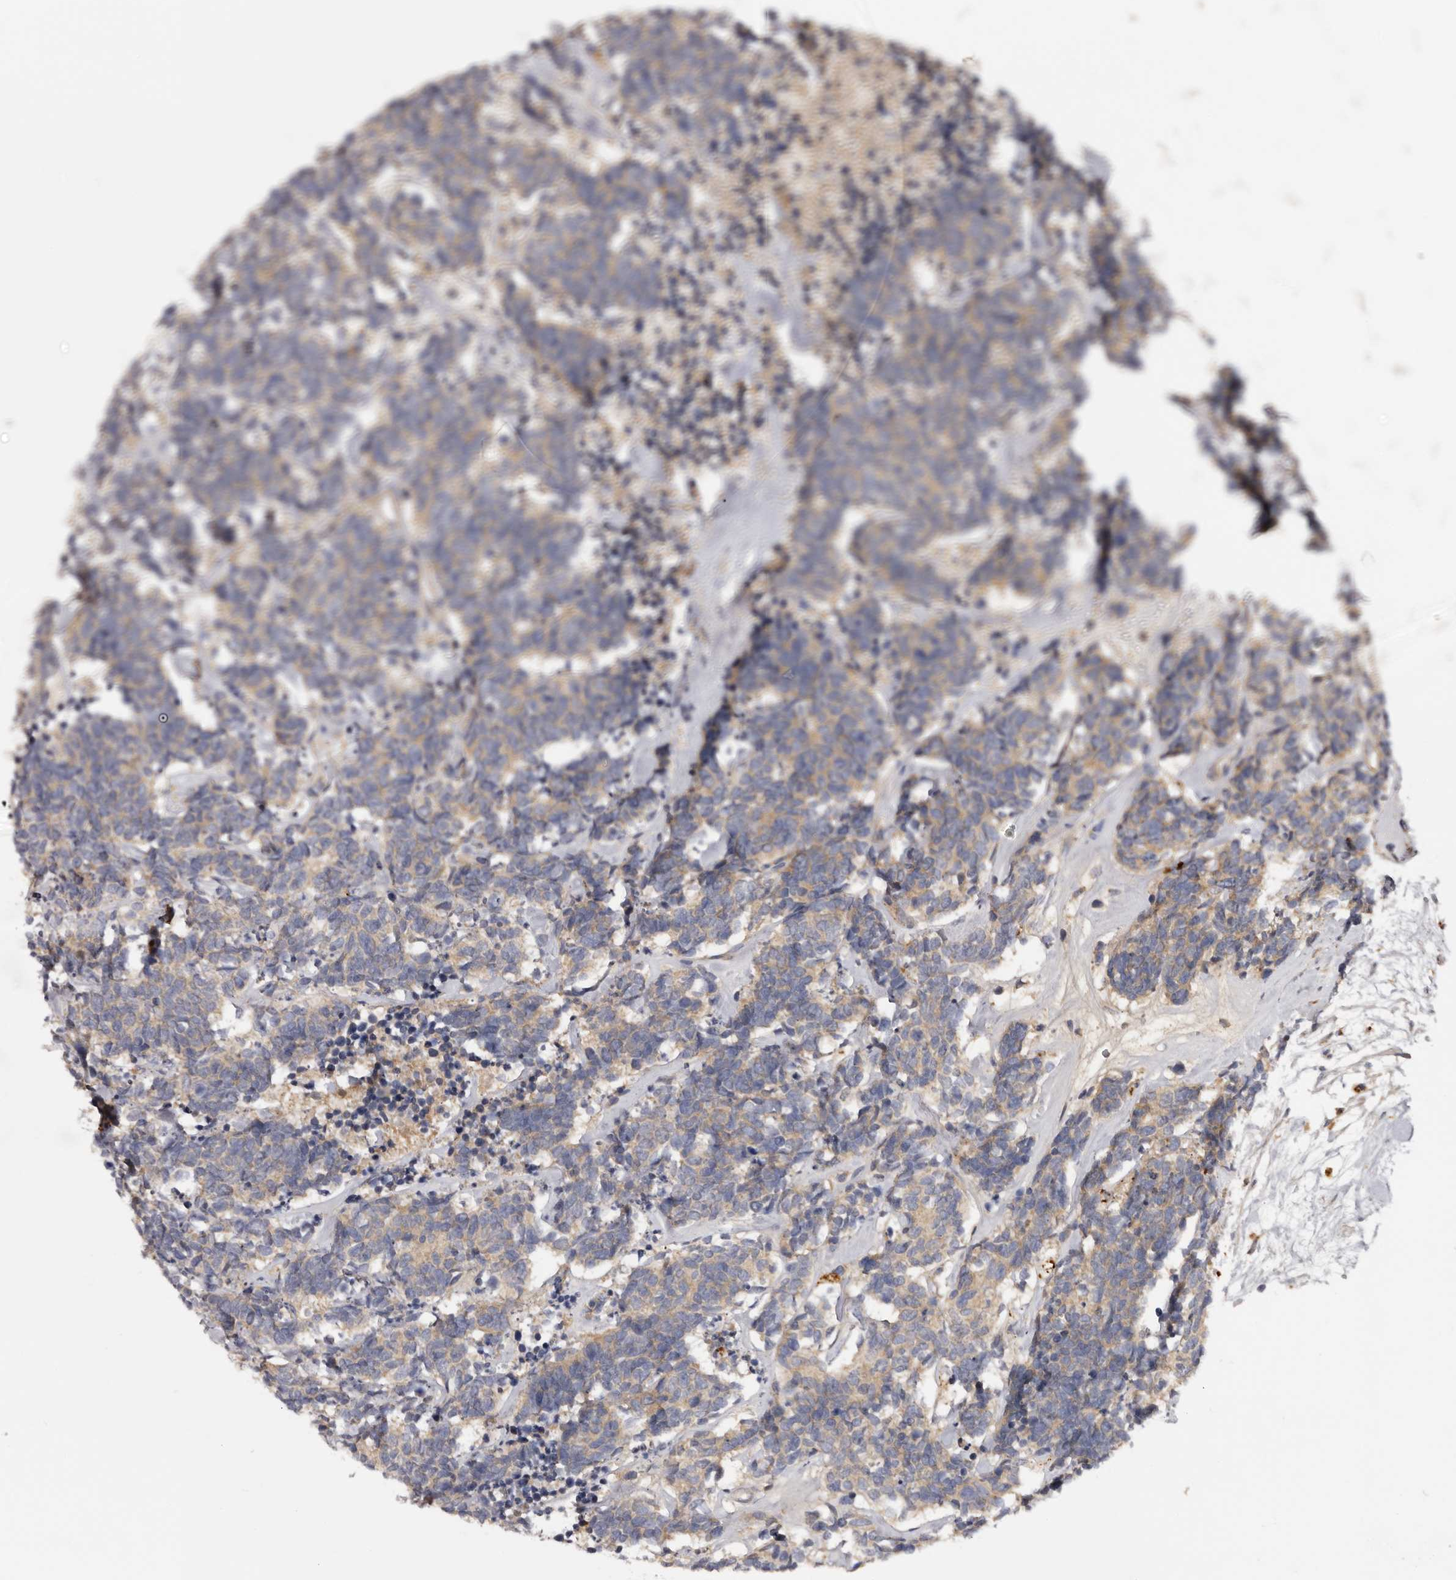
{"staining": {"intensity": "weak", "quantity": ">75%", "location": "cytoplasmic/membranous"}, "tissue": "carcinoid", "cell_type": "Tumor cells", "image_type": "cancer", "snomed": [{"axis": "morphology", "description": "Carcinoma, NOS"}, {"axis": "morphology", "description": "Carcinoid, malignant, NOS"}, {"axis": "topography", "description": "Urinary bladder"}], "caption": "This histopathology image displays carcinoid stained with immunohistochemistry to label a protein in brown. The cytoplasmic/membranous of tumor cells show weak positivity for the protein. Nuclei are counter-stained blue.", "gene": "INKA2", "patient": {"sex": "male", "age": 57}}